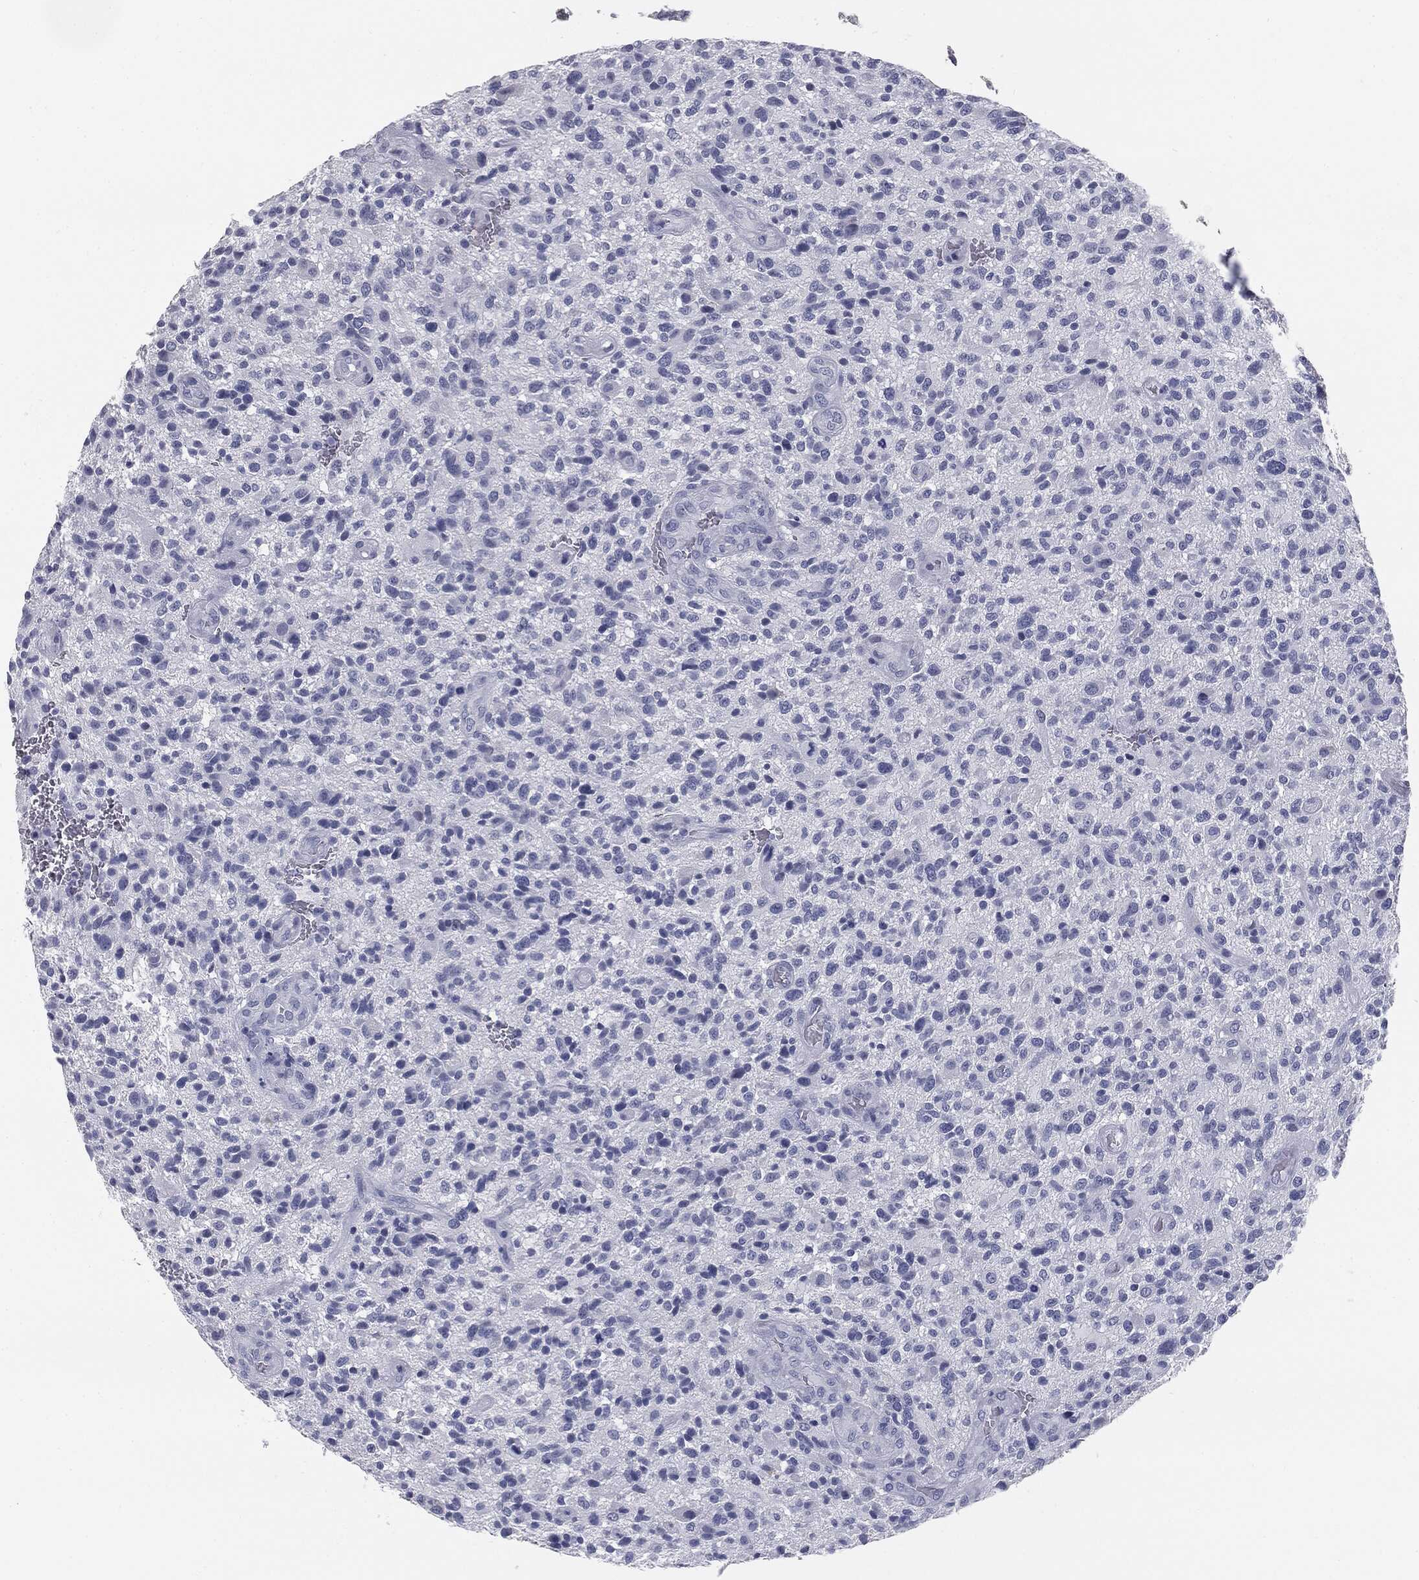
{"staining": {"intensity": "negative", "quantity": "none", "location": "none"}, "tissue": "glioma", "cell_type": "Tumor cells", "image_type": "cancer", "snomed": [{"axis": "morphology", "description": "Glioma, malignant, High grade"}, {"axis": "topography", "description": "Brain"}], "caption": "The image shows no significant expression in tumor cells of glioma.", "gene": "MUC5AC", "patient": {"sex": "male", "age": 47}}